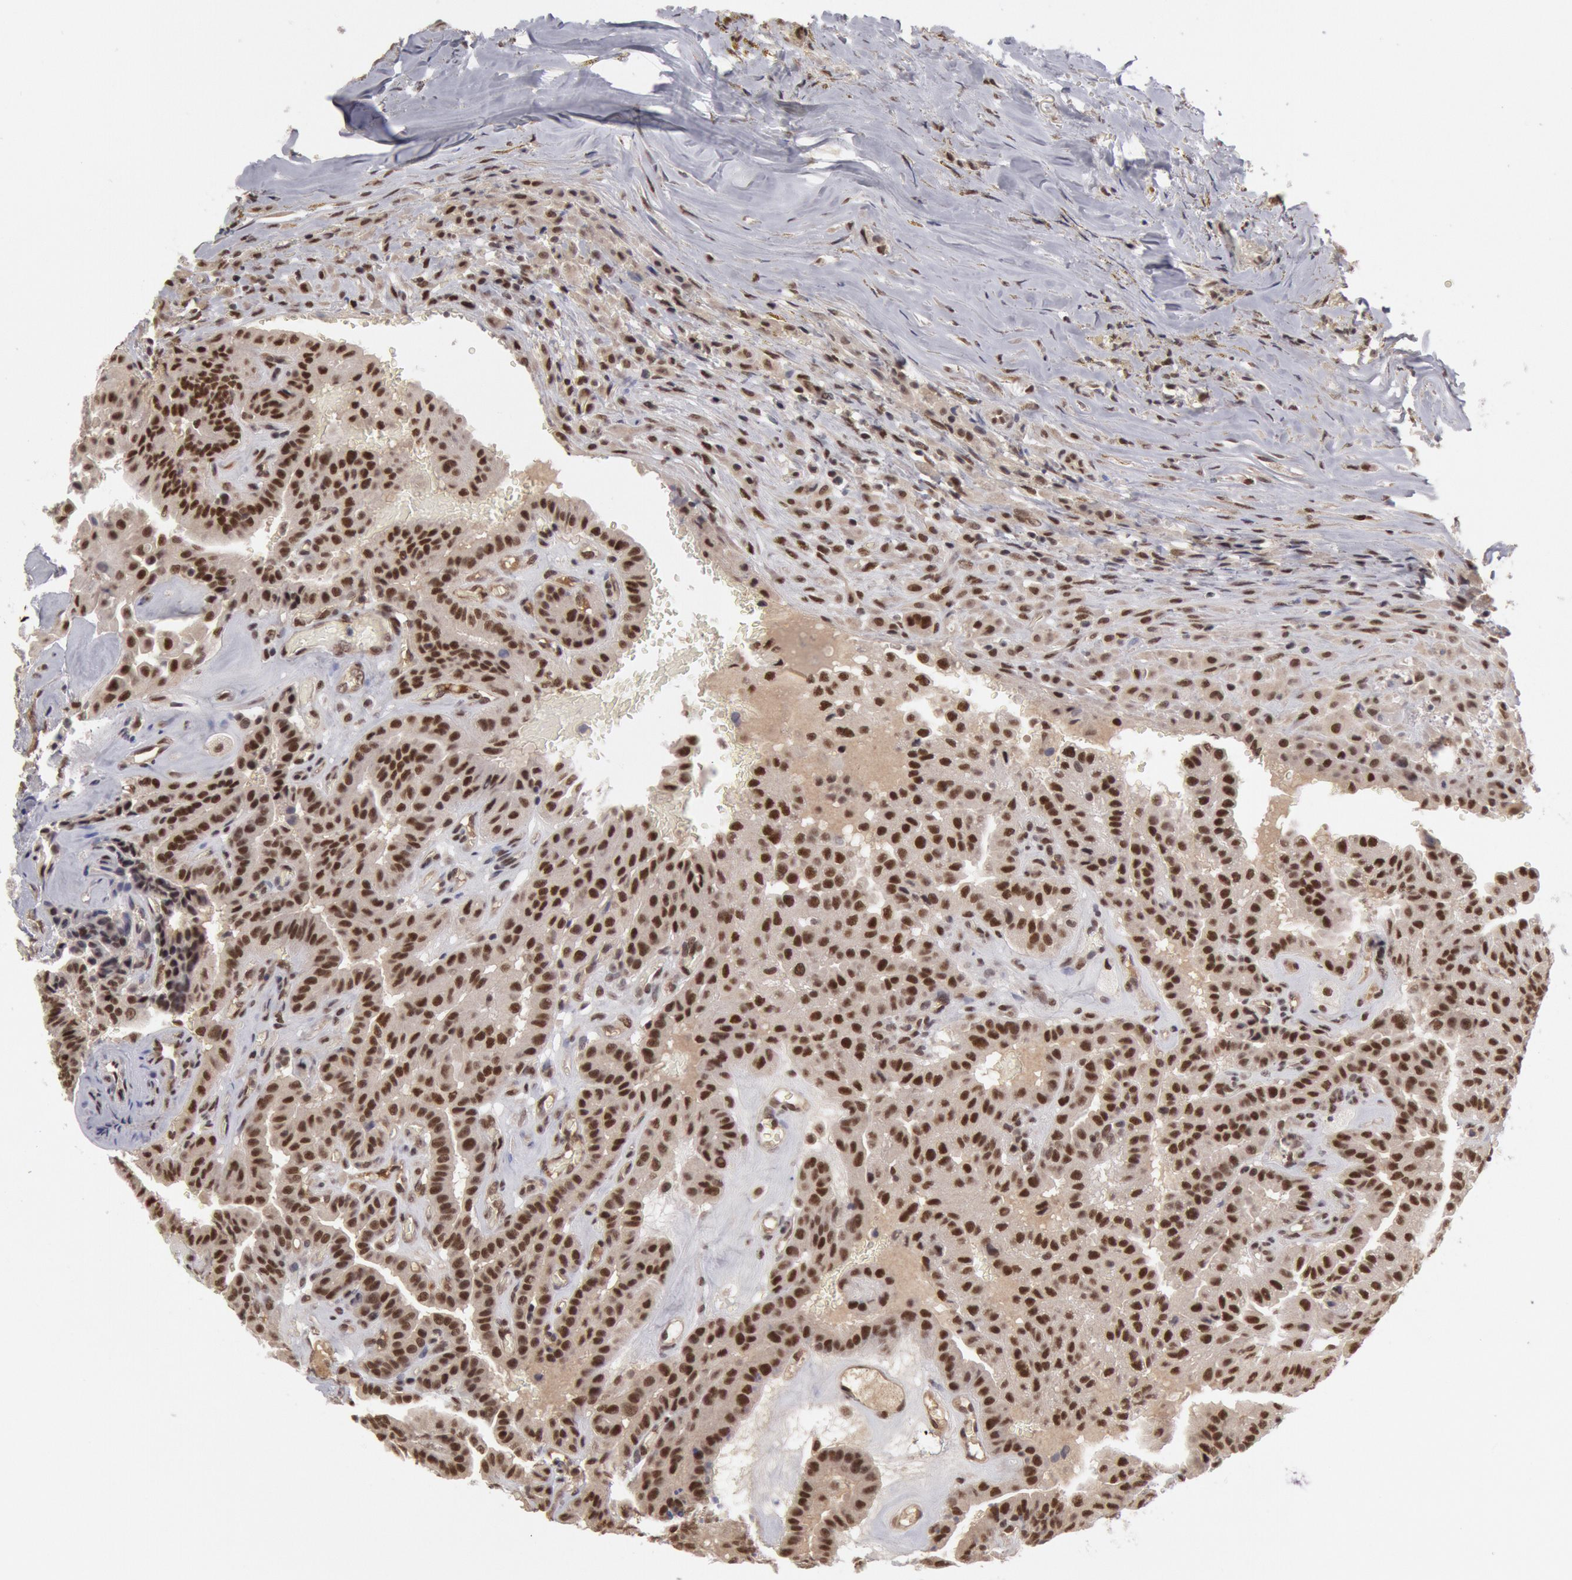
{"staining": {"intensity": "moderate", "quantity": ">75%", "location": "nuclear"}, "tissue": "thyroid cancer", "cell_type": "Tumor cells", "image_type": "cancer", "snomed": [{"axis": "morphology", "description": "Papillary adenocarcinoma, NOS"}, {"axis": "topography", "description": "Thyroid gland"}], "caption": "A photomicrograph showing moderate nuclear expression in about >75% of tumor cells in thyroid papillary adenocarcinoma, as visualized by brown immunohistochemical staining.", "gene": "PPP4R3B", "patient": {"sex": "male", "age": 87}}